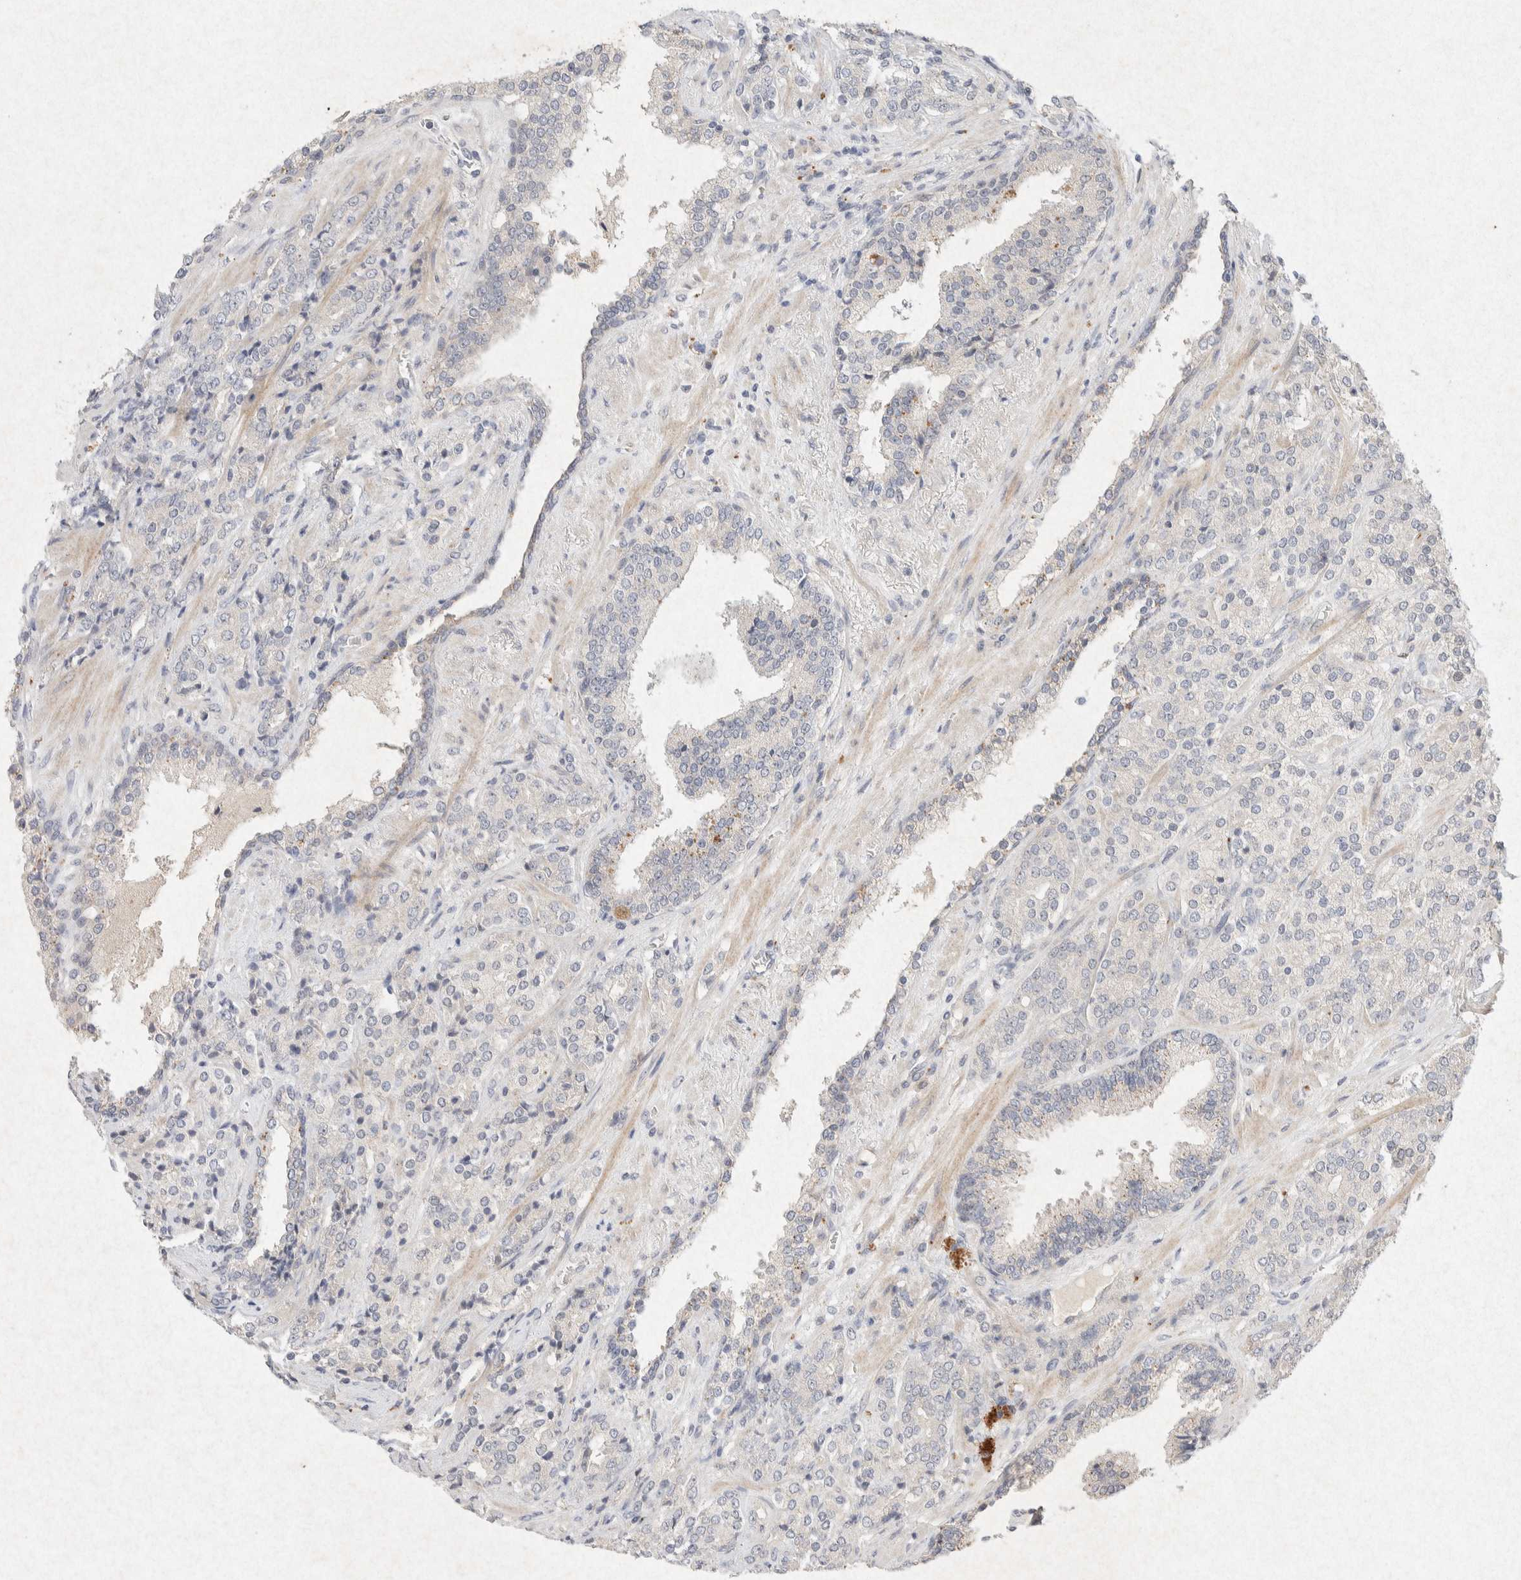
{"staining": {"intensity": "negative", "quantity": "none", "location": "none"}, "tissue": "prostate cancer", "cell_type": "Tumor cells", "image_type": "cancer", "snomed": [{"axis": "morphology", "description": "Adenocarcinoma, High grade"}, {"axis": "topography", "description": "Prostate"}], "caption": "Immunohistochemical staining of prostate high-grade adenocarcinoma displays no significant expression in tumor cells. The staining is performed using DAB brown chromogen with nuclei counter-stained in using hematoxylin.", "gene": "GNAI1", "patient": {"sex": "male", "age": 71}}